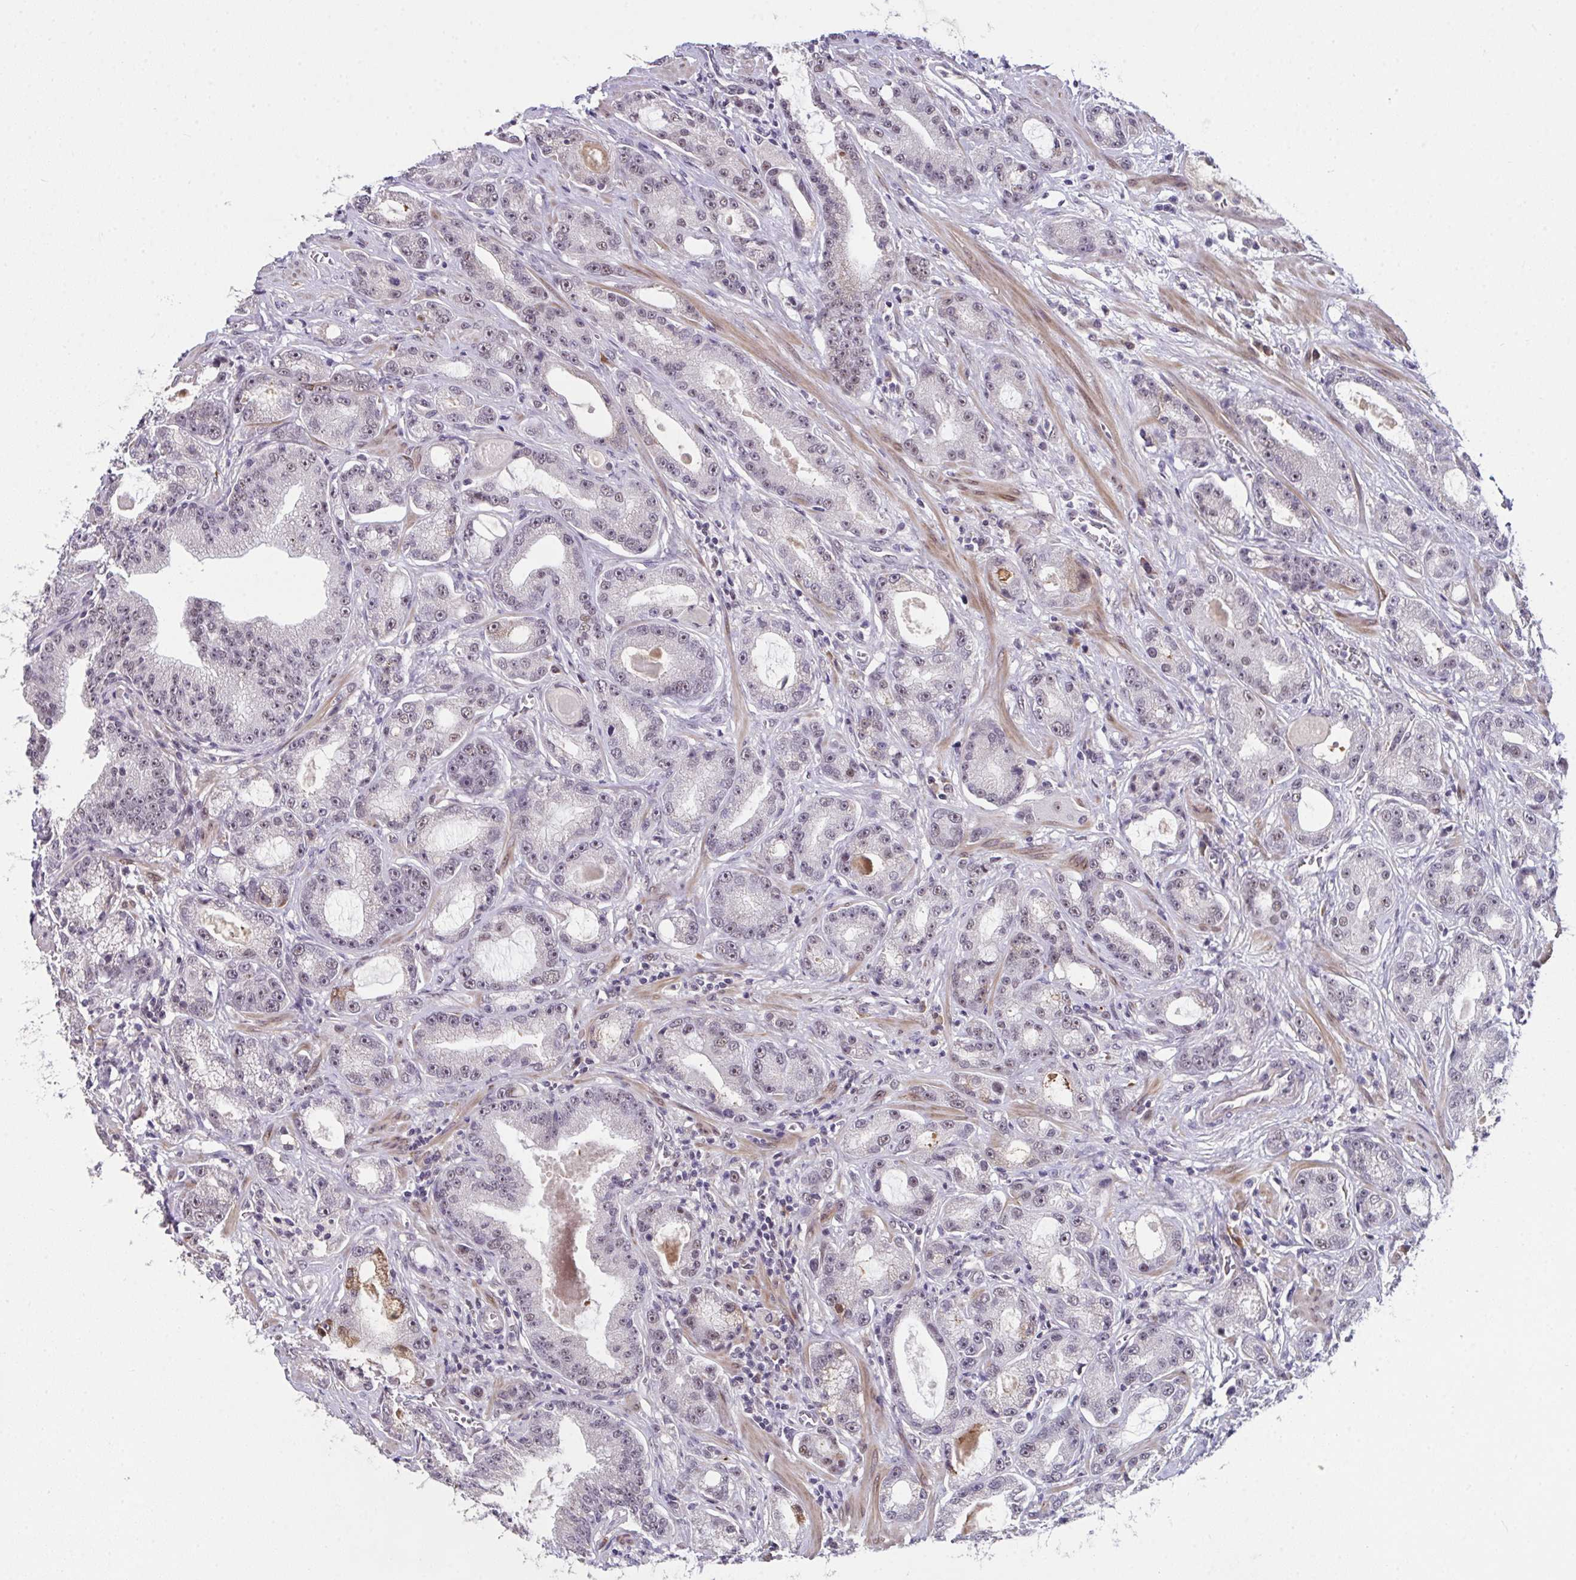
{"staining": {"intensity": "moderate", "quantity": "25%-75%", "location": "nuclear"}, "tissue": "prostate cancer", "cell_type": "Tumor cells", "image_type": "cancer", "snomed": [{"axis": "morphology", "description": "Adenocarcinoma, High grade"}, {"axis": "topography", "description": "Prostate"}], "caption": "Prostate cancer tissue demonstrates moderate nuclear staining in about 25%-75% of tumor cells", "gene": "RBBP6", "patient": {"sex": "male", "age": 65}}